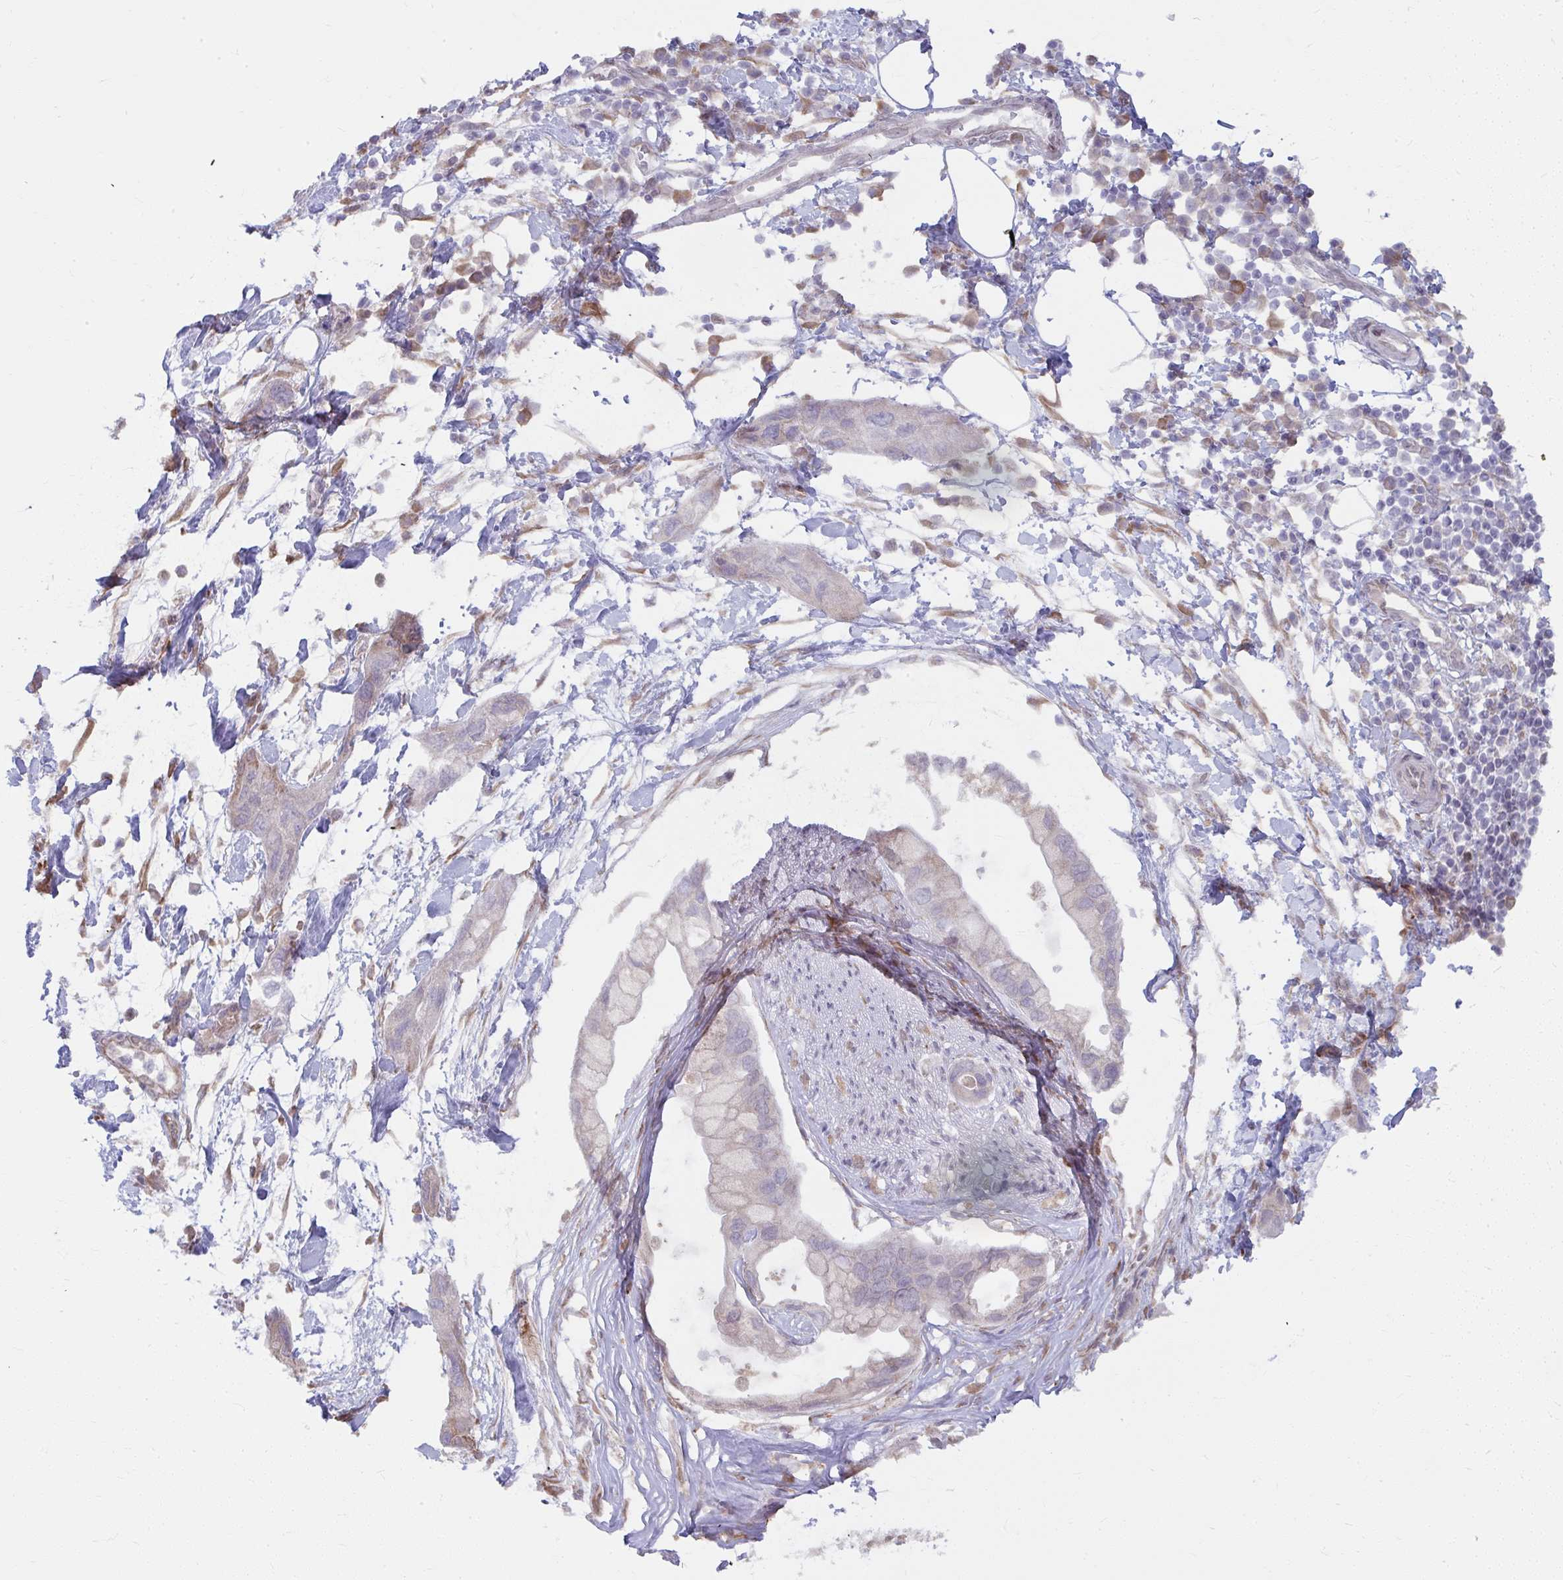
{"staining": {"intensity": "weak", "quantity": "<25%", "location": "cytoplasmic/membranous"}, "tissue": "pancreatic cancer", "cell_type": "Tumor cells", "image_type": "cancer", "snomed": [{"axis": "morphology", "description": "Adenocarcinoma, NOS"}, {"axis": "topography", "description": "Pancreas"}], "caption": "Immunohistochemical staining of human pancreatic cancer (adenocarcinoma) exhibits no significant staining in tumor cells.", "gene": "NMNAT1", "patient": {"sex": "female", "age": 73}}